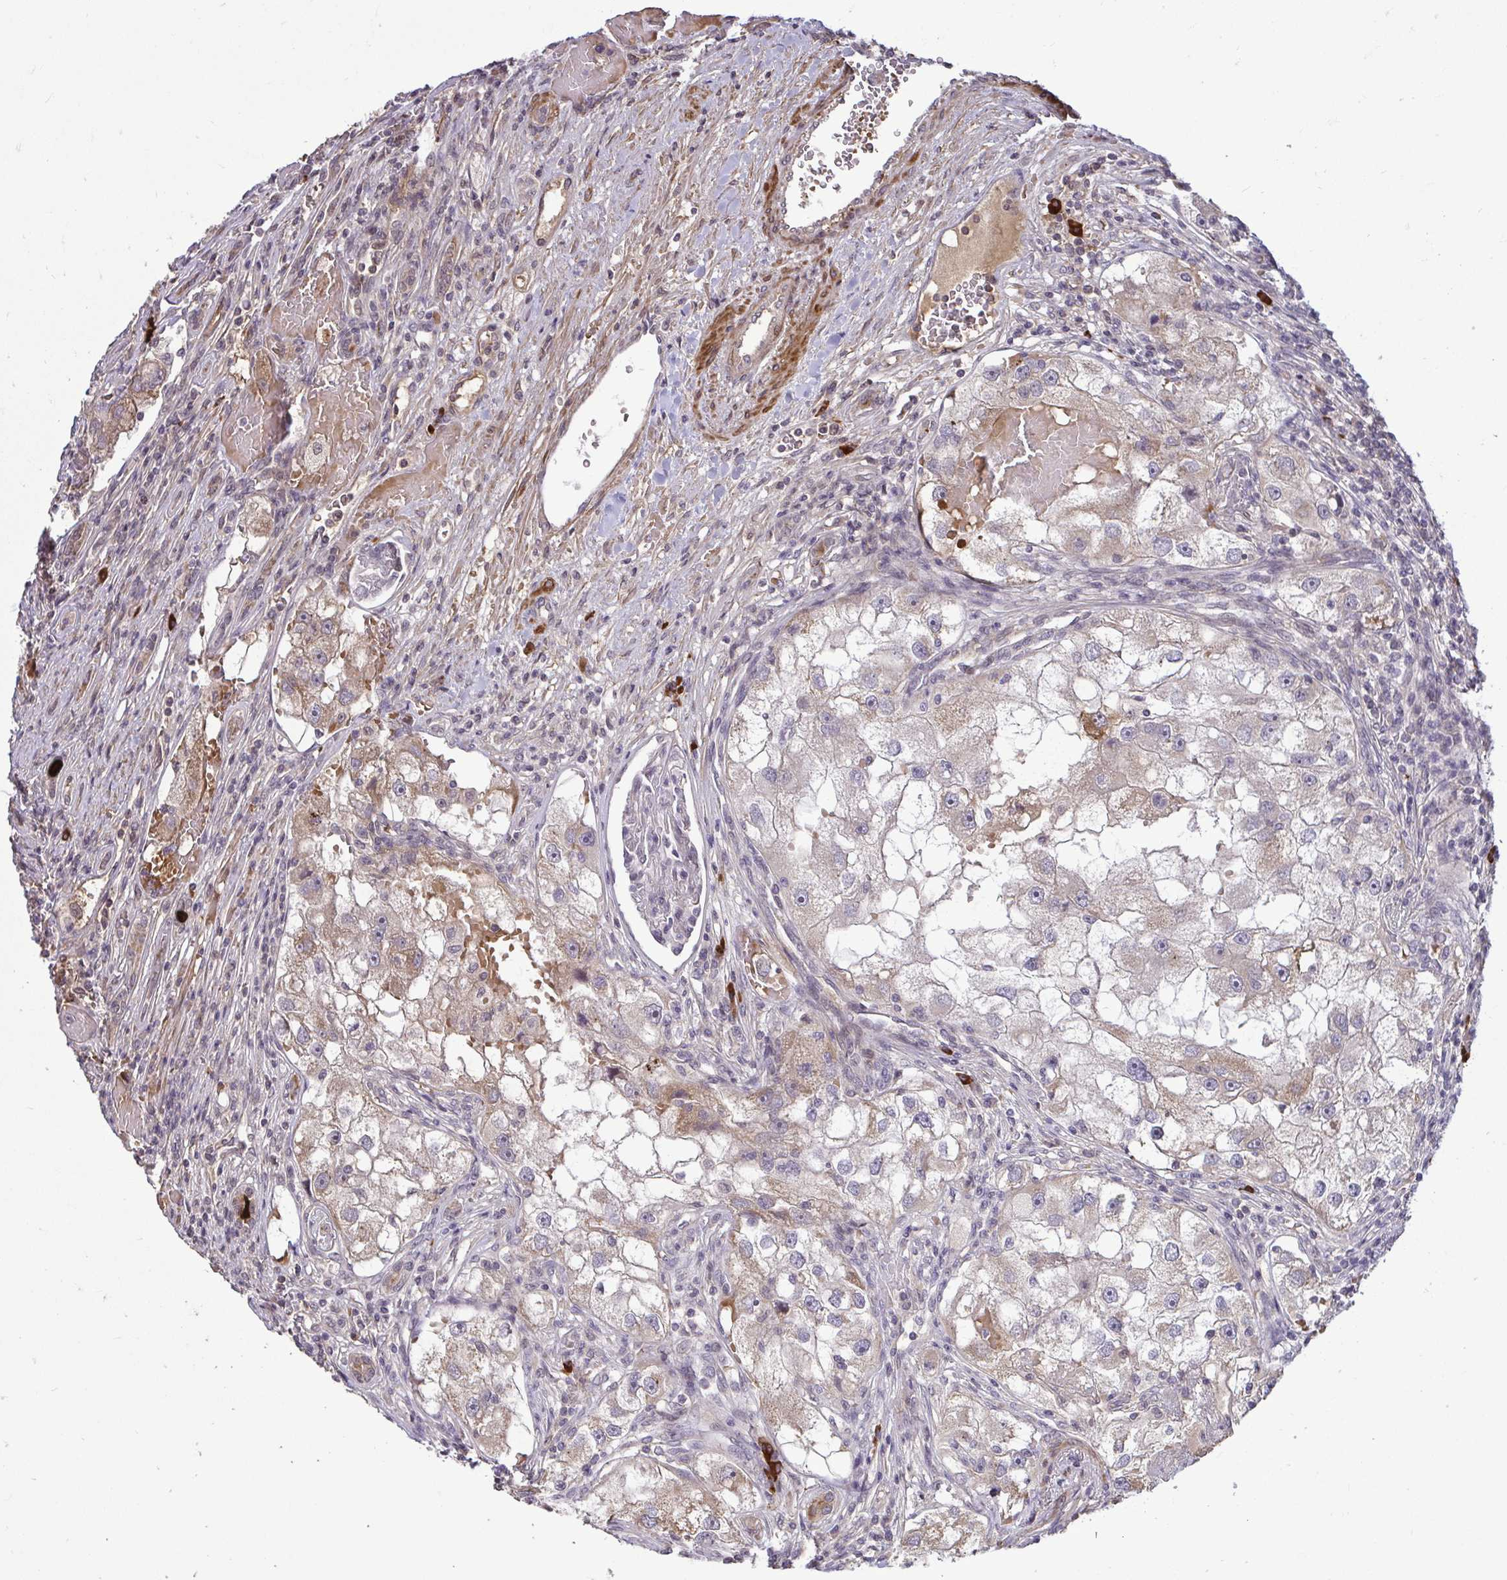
{"staining": {"intensity": "moderate", "quantity": "<25%", "location": "cytoplasmic/membranous"}, "tissue": "renal cancer", "cell_type": "Tumor cells", "image_type": "cancer", "snomed": [{"axis": "morphology", "description": "Adenocarcinoma, NOS"}, {"axis": "topography", "description": "Kidney"}], "caption": "Immunohistochemical staining of human renal adenocarcinoma reveals low levels of moderate cytoplasmic/membranous positivity in approximately <25% of tumor cells.", "gene": "ZSCAN9", "patient": {"sex": "male", "age": 63}}